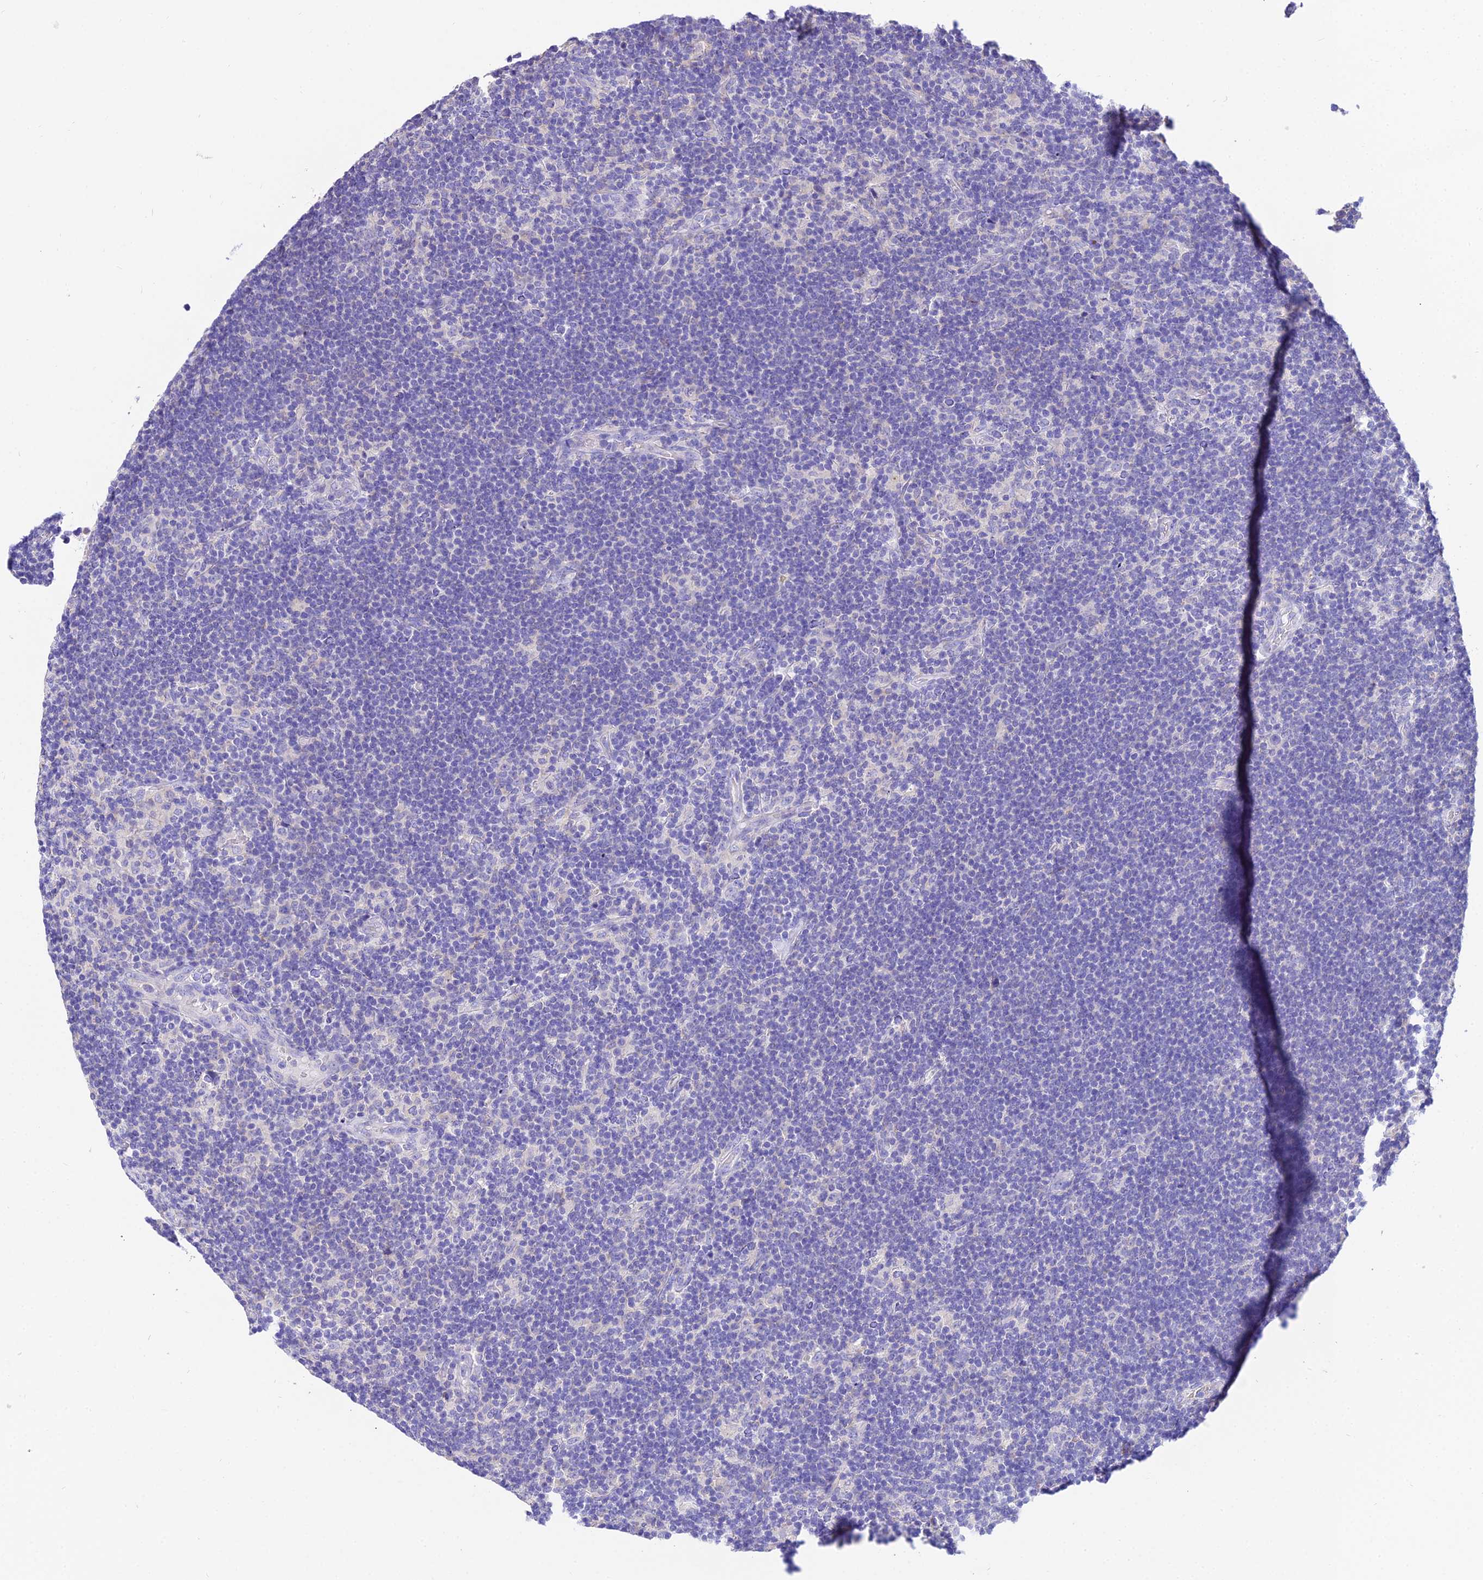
{"staining": {"intensity": "negative", "quantity": "none", "location": "none"}, "tissue": "lymphoma", "cell_type": "Tumor cells", "image_type": "cancer", "snomed": [{"axis": "morphology", "description": "Hodgkin's disease, NOS"}, {"axis": "topography", "description": "Lymph node"}], "caption": "Tumor cells are negative for brown protein staining in lymphoma.", "gene": "TUBA3D", "patient": {"sex": "female", "age": 57}}